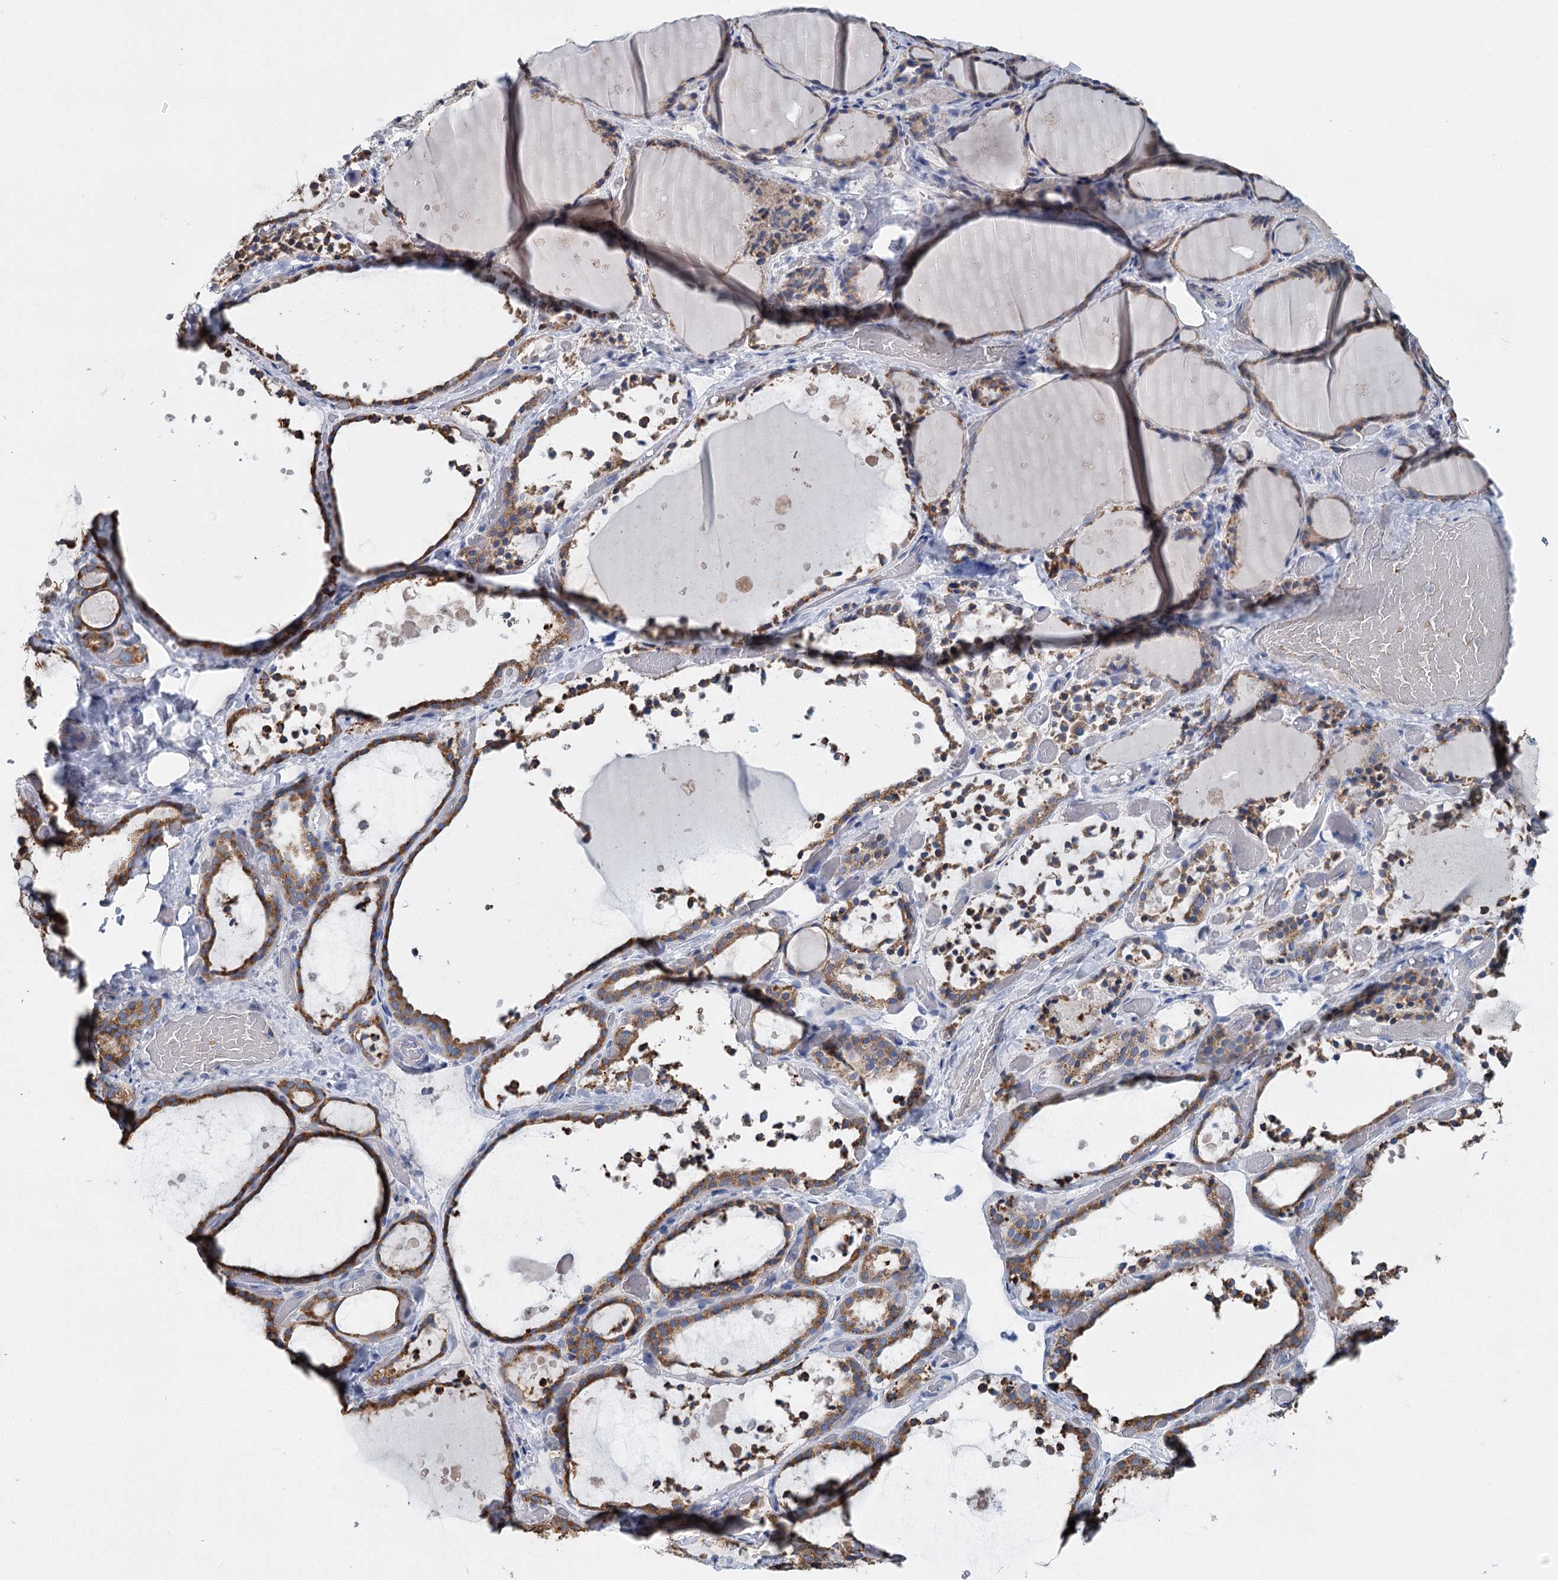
{"staining": {"intensity": "moderate", "quantity": ">75%", "location": "cytoplasmic/membranous"}, "tissue": "thyroid gland", "cell_type": "Glandular cells", "image_type": "normal", "snomed": [{"axis": "morphology", "description": "Normal tissue, NOS"}, {"axis": "topography", "description": "Thyroid gland"}], "caption": "Immunohistochemistry (IHC) micrograph of unremarkable human thyroid gland stained for a protein (brown), which displays medium levels of moderate cytoplasmic/membranous staining in about >75% of glandular cells.", "gene": "ANKRD16", "patient": {"sex": "female", "age": 44}}